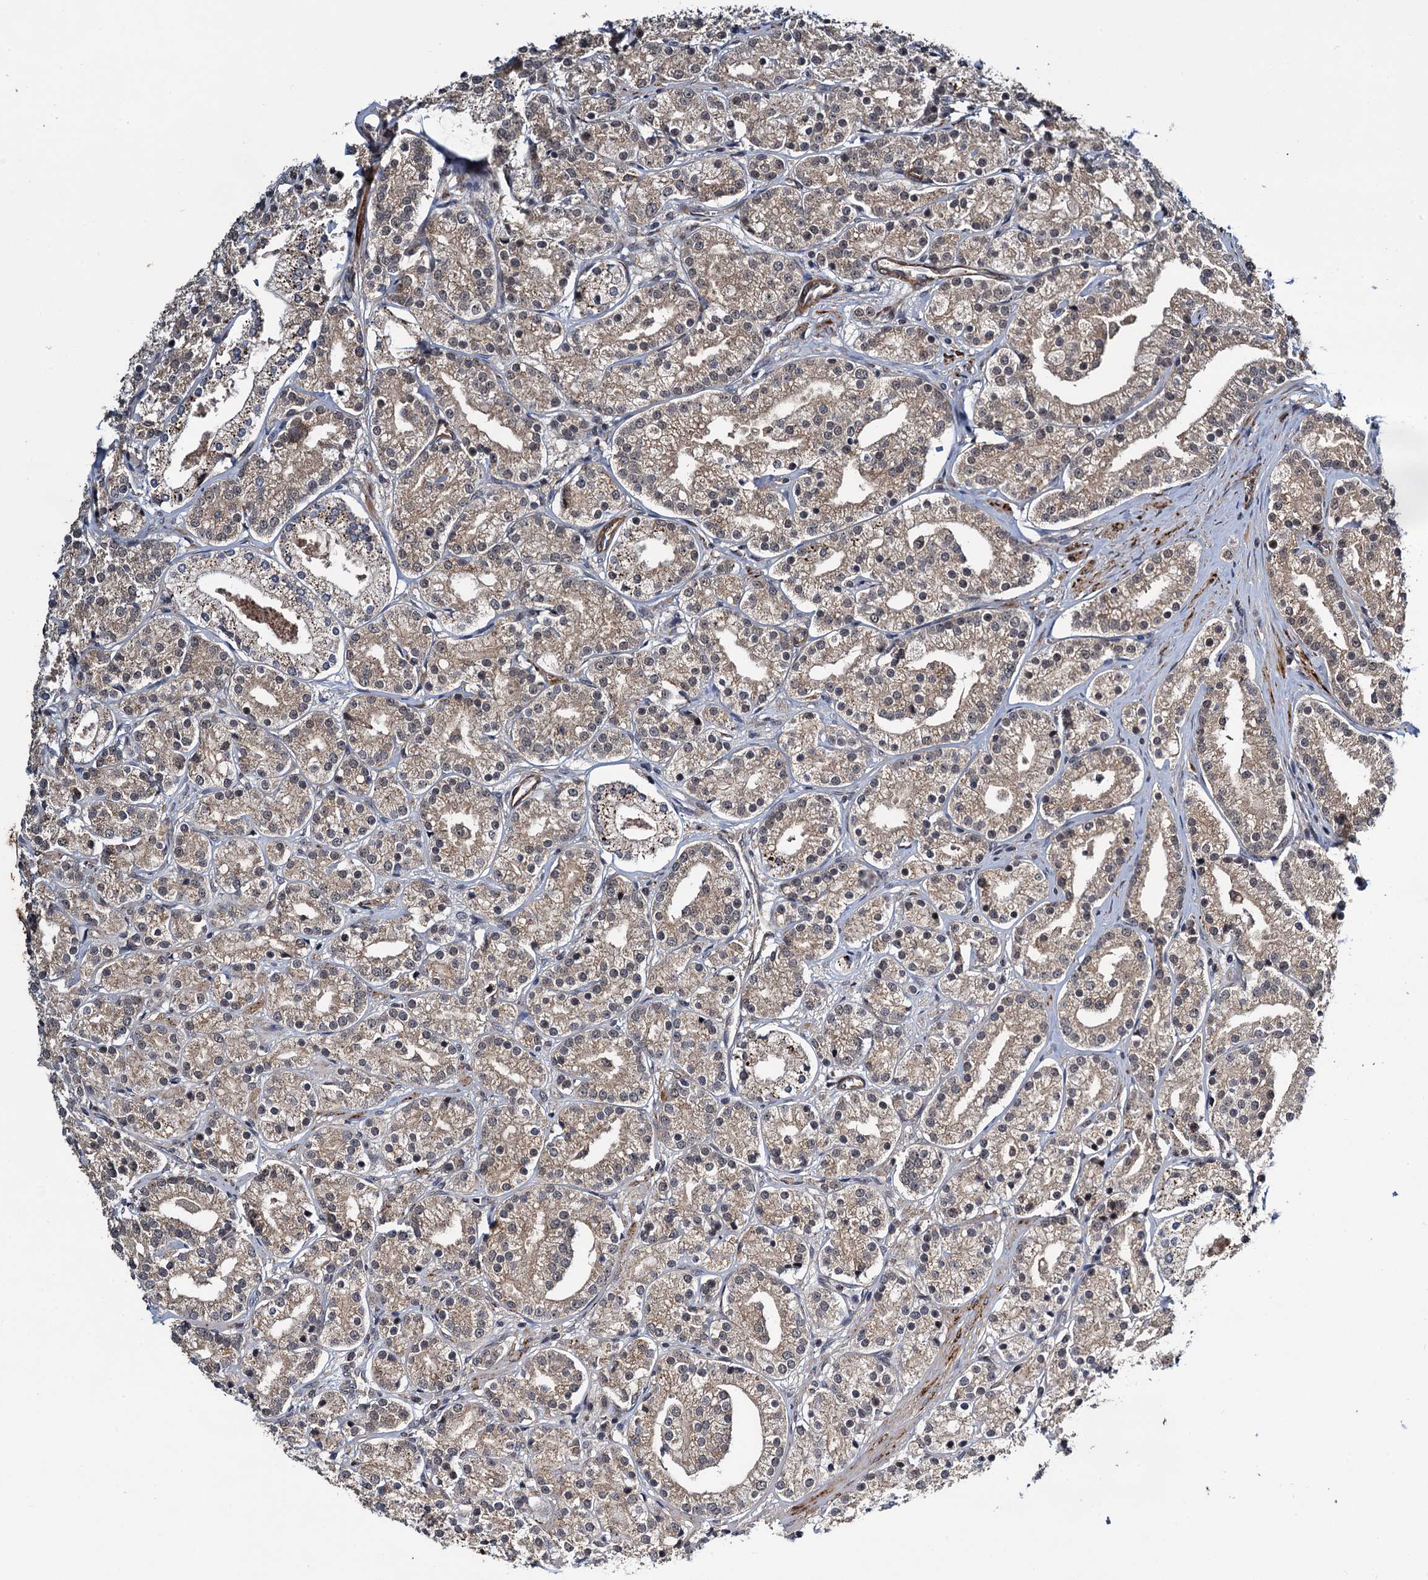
{"staining": {"intensity": "weak", "quantity": ">75%", "location": "cytoplasmic/membranous"}, "tissue": "prostate cancer", "cell_type": "Tumor cells", "image_type": "cancer", "snomed": [{"axis": "morphology", "description": "Adenocarcinoma, High grade"}, {"axis": "topography", "description": "Prostate"}], "caption": "A high-resolution histopathology image shows immunohistochemistry (IHC) staining of prostate cancer, which shows weak cytoplasmic/membranous expression in about >75% of tumor cells. Using DAB (brown) and hematoxylin (blue) stains, captured at high magnification using brightfield microscopy.", "gene": "ARHGAP42", "patient": {"sex": "male", "age": 69}}